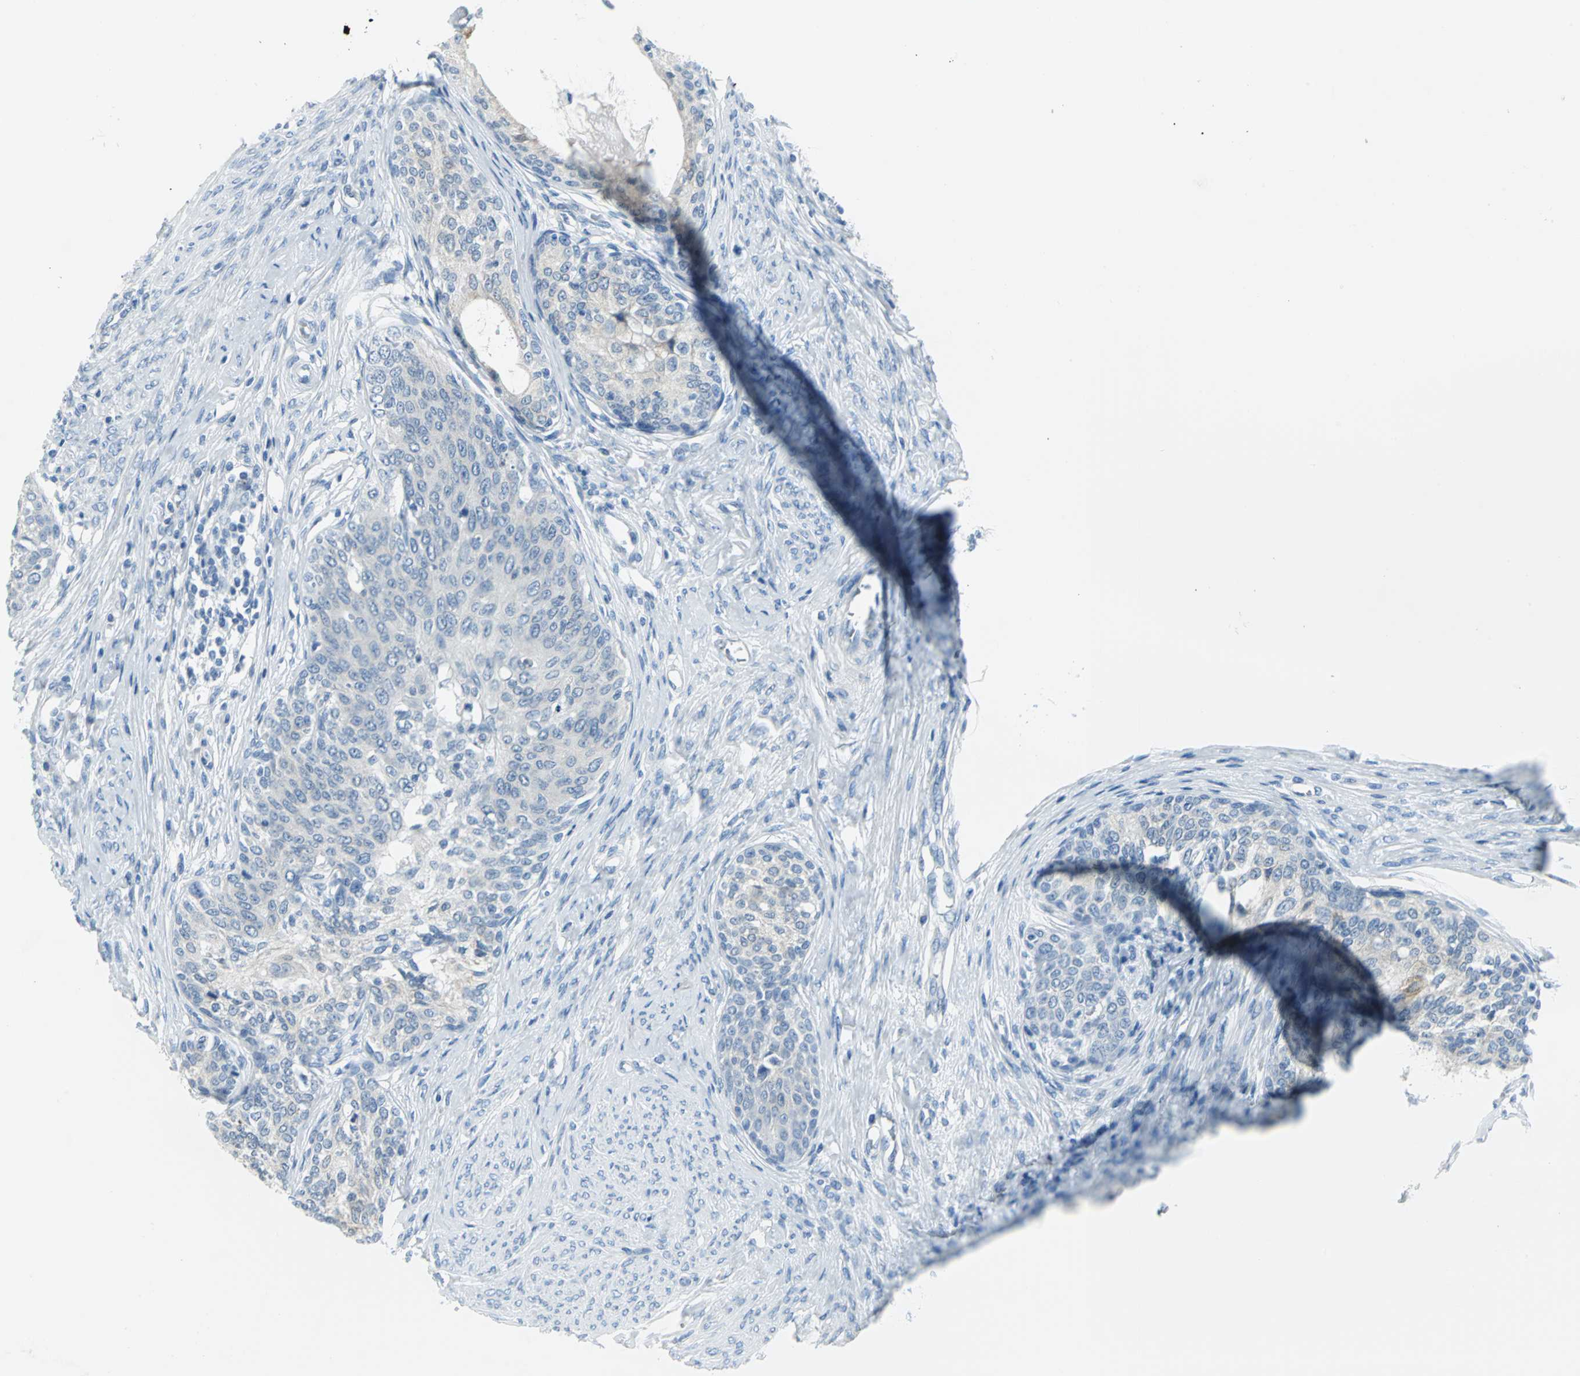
{"staining": {"intensity": "negative", "quantity": "none", "location": "none"}, "tissue": "cervical cancer", "cell_type": "Tumor cells", "image_type": "cancer", "snomed": [{"axis": "morphology", "description": "Squamous cell carcinoma, NOS"}, {"axis": "morphology", "description": "Adenocarcinoma, NOS"}, {"axis": "topography", "description": "Cervix"}], "caption": "Human cervical cancer (adenocarcinoma) stained for a protein using IHC reveals no positivity in tumor cells.", "gene": "CYB5A", "patient": {"sex": "female", "age": 52}}